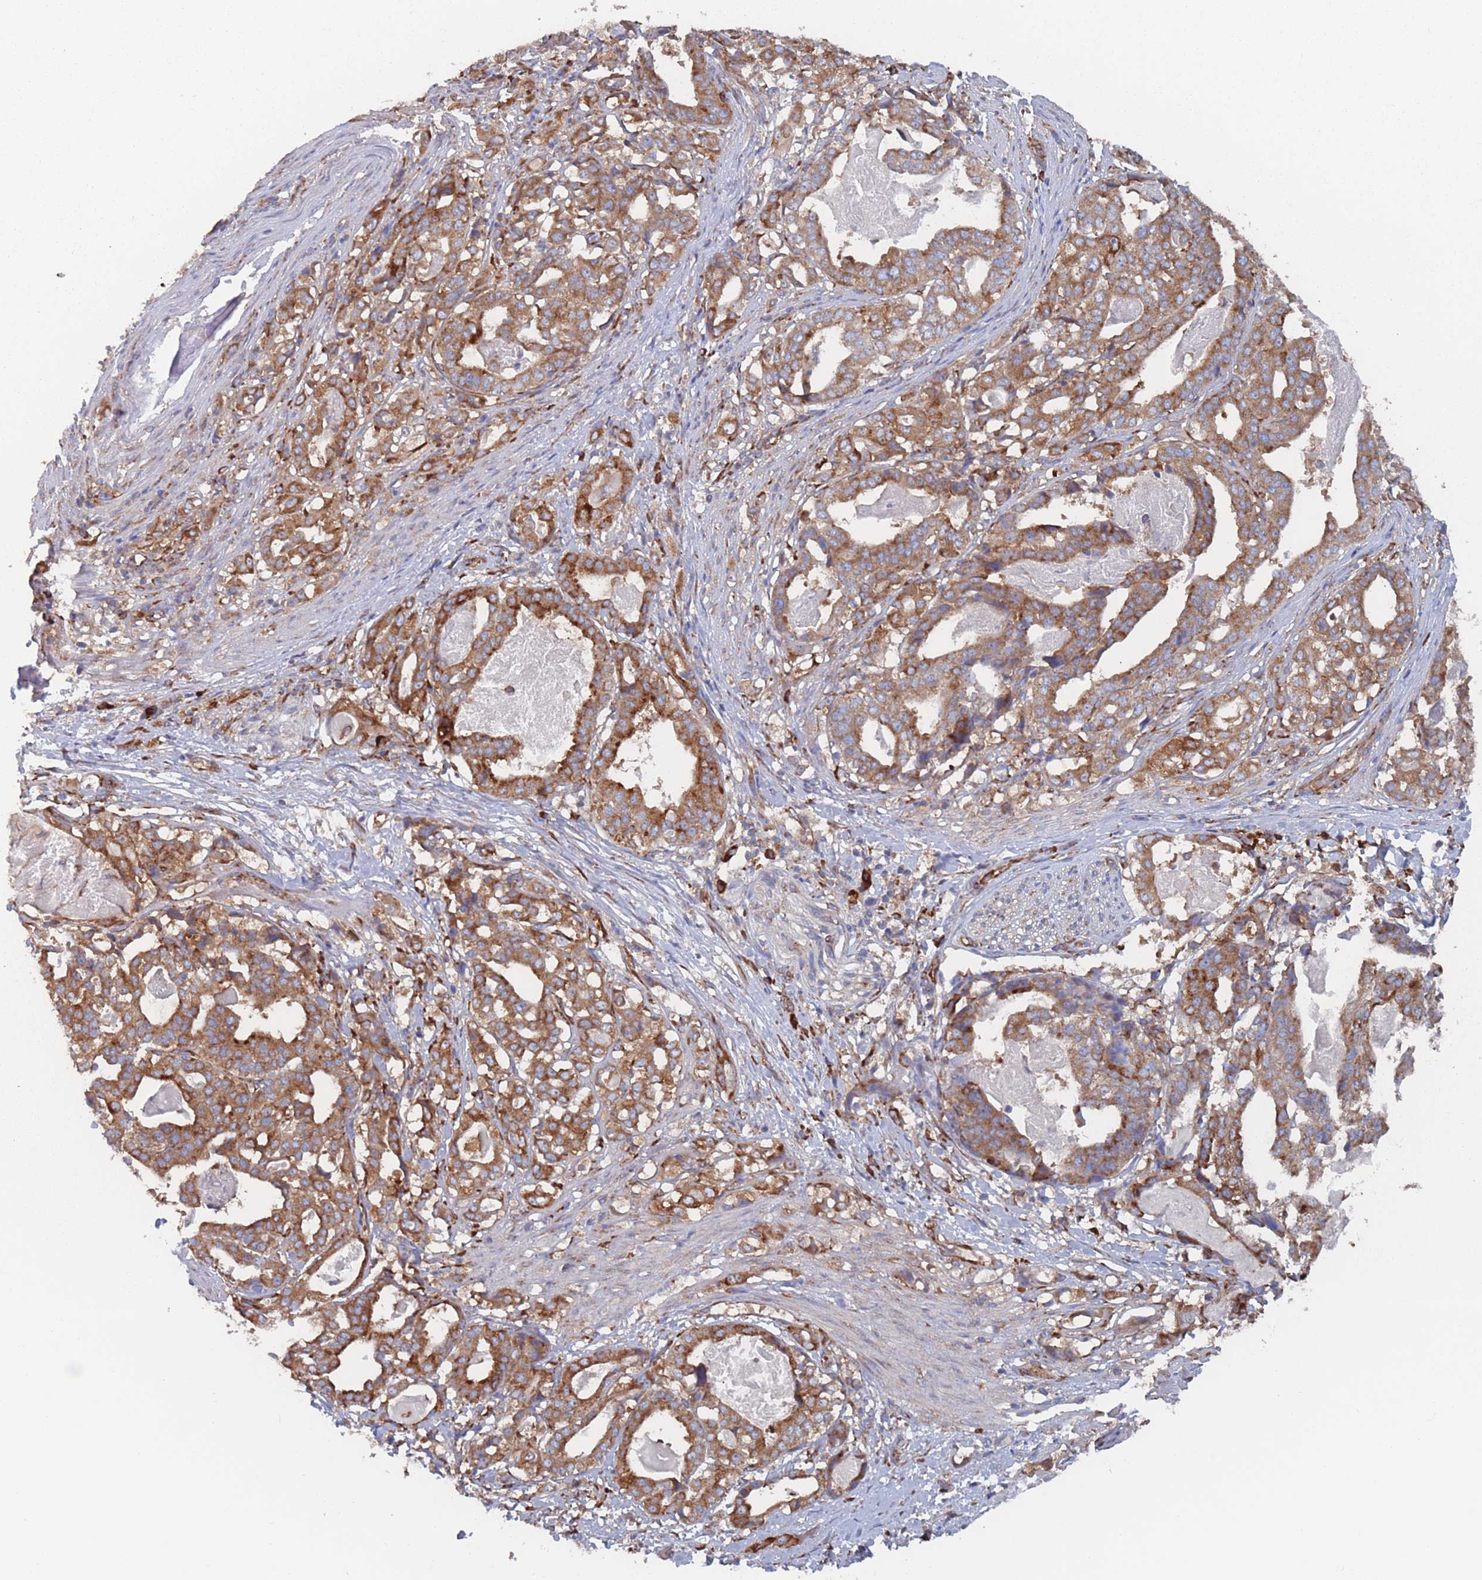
{"staining": {"intensity": "moderate", "quantity": ">75%", "location": "cytoplasmic/membranous"}, "tissue": "stomach cancer", "cell_type": "Tumor cells", "image_type": "cancer", "snomed": [{"axis": "morphology", "description": "Adenocarcinoma, NOS"}, {"axis": "topography", "description": "Stomach"}], "caption": "A high-resolution image shows IHC staining of stomach adenocarcinoma, which exhibits moderate cytoplasmic/membranous expression in approximately >75% of tumor cells.", "gene": "EEF1B2", "patient": {"sex": "male", "age": 48}}